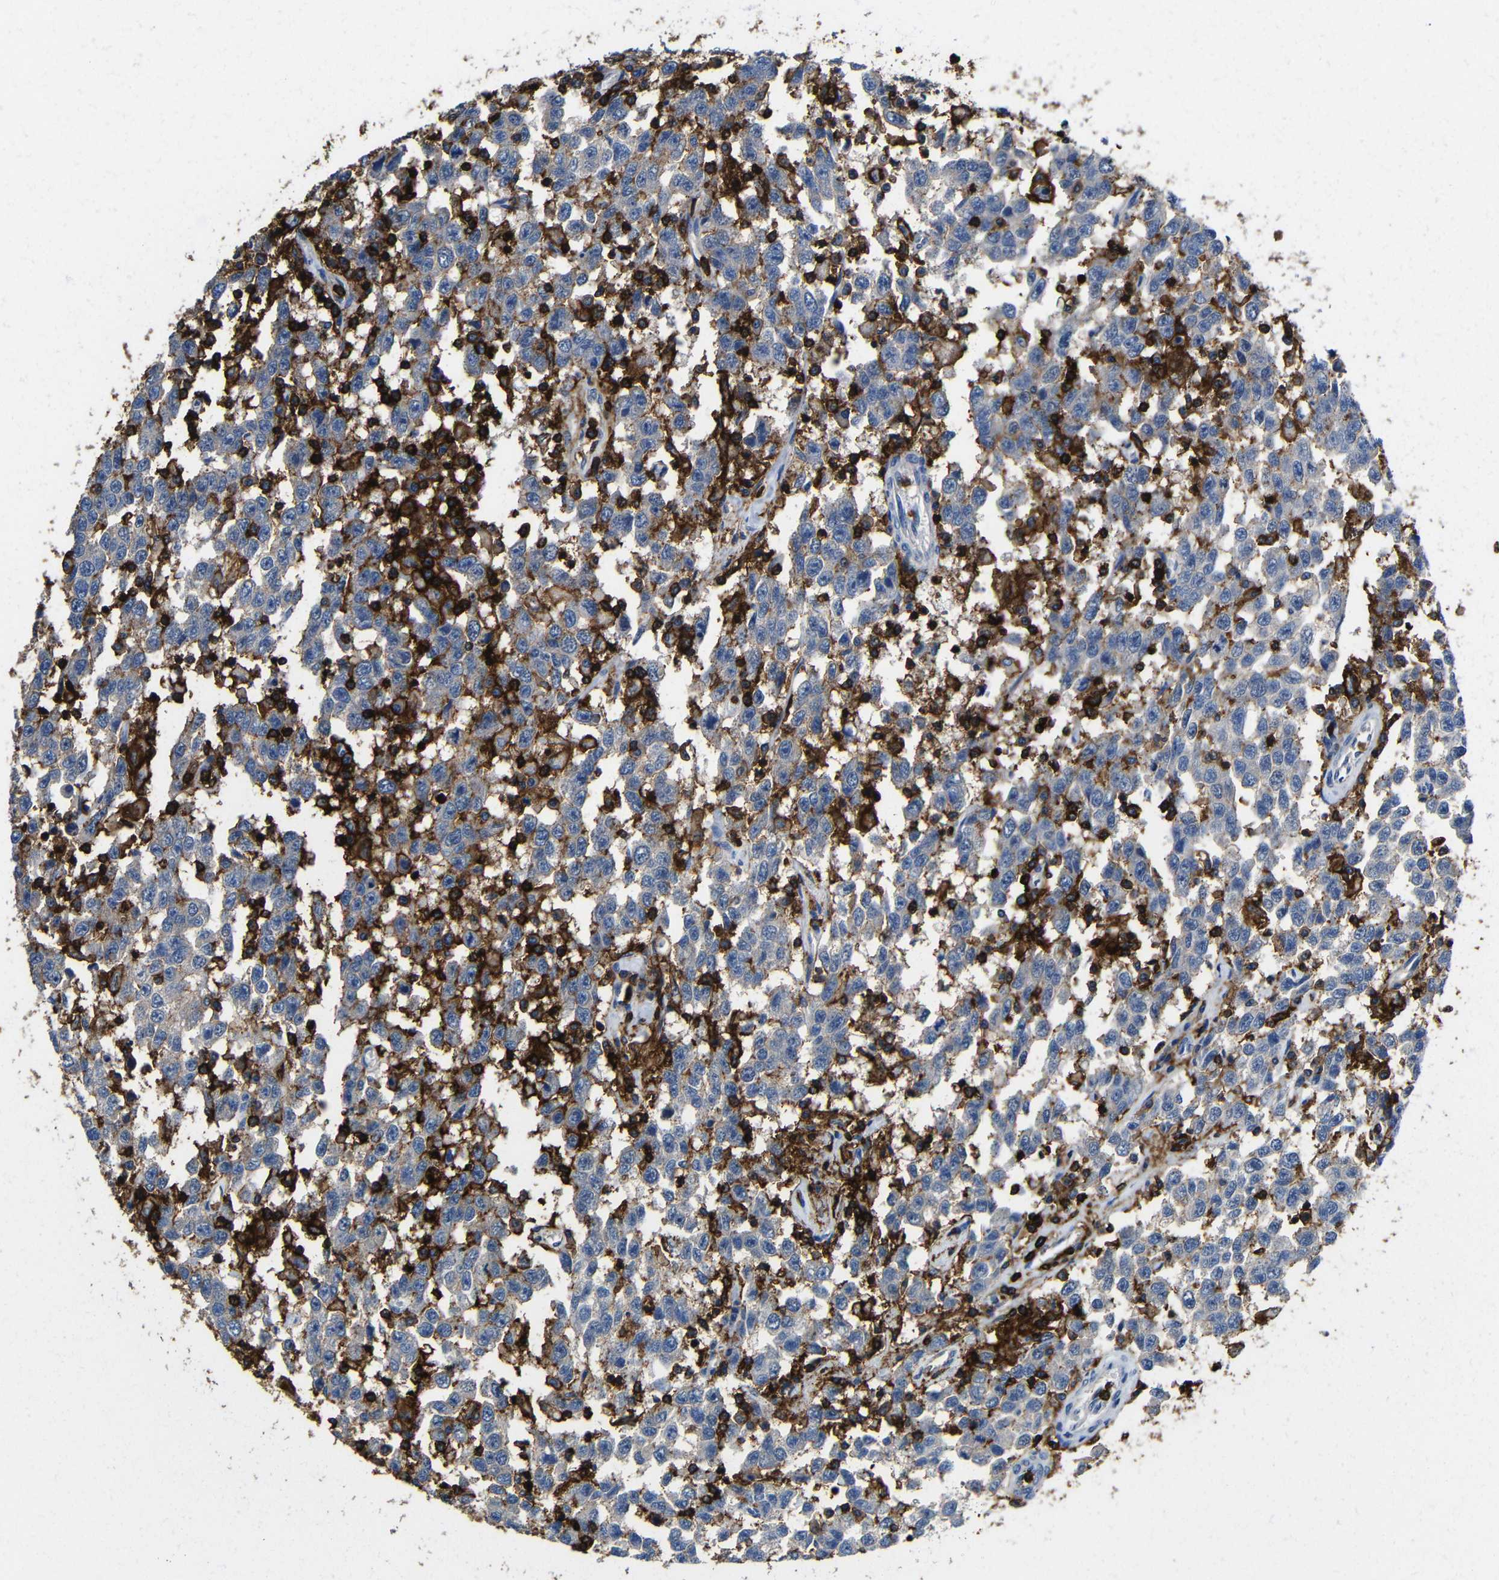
{"staining": {"intensity": "negative", "quantity": "none", "location": "none"}, "tissue": "testis cancer", "cell_type": "Tumor cells", "image_type": "cancer", "snomed": [{"axis": "morphology", "description": "Seminoma, NOS"}, {"axis": "topography", "description": "Testis"}], "caption": "High power microscopy histopathology image of an IHC histopathology image of testis seminoma, revealing no significant staining in tumor cells.", "gene": "P2RY12", "patient": {"sex": "male", "age": 41}}